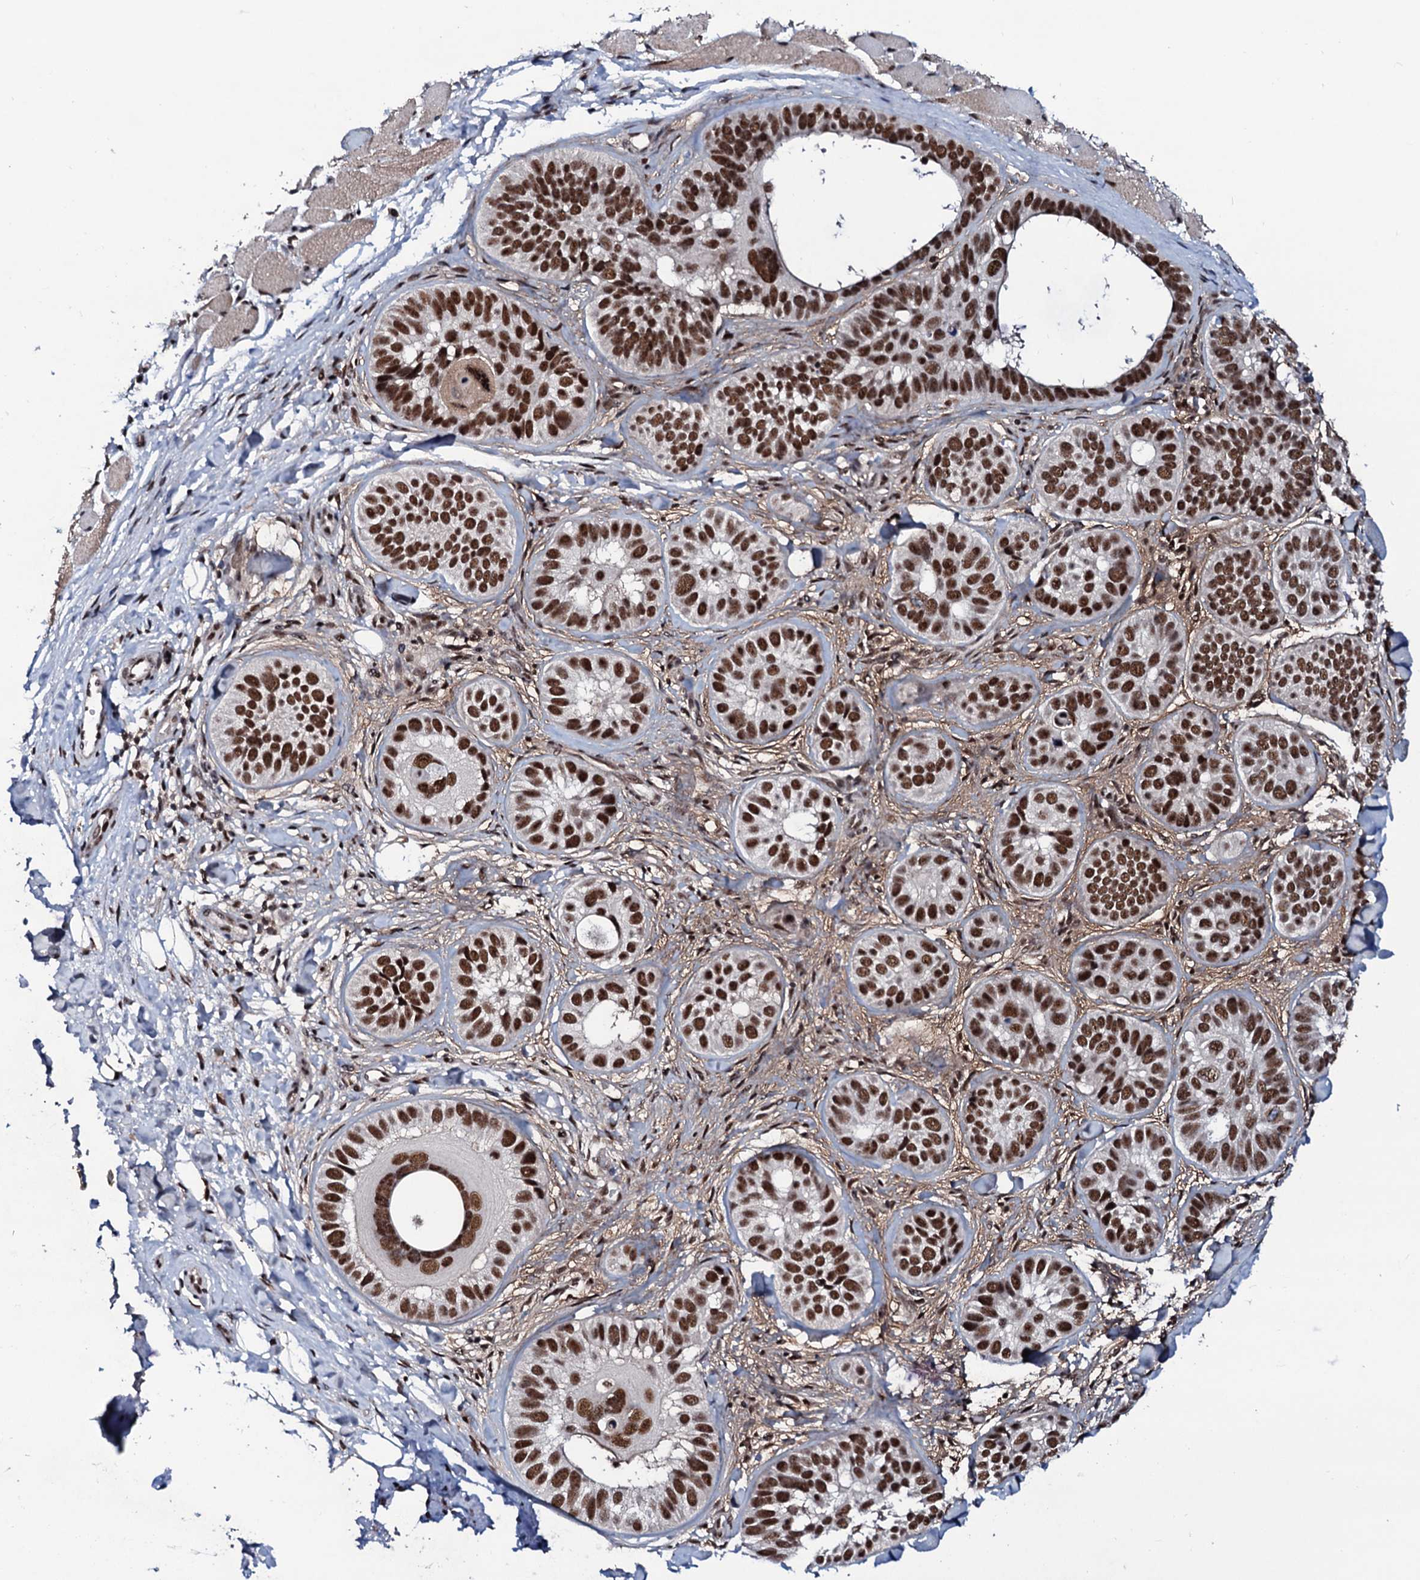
{"staining": {"intensity": "strong", "quantity": ">75%", "location": "nuclear"}, "tissue": "skin cancer", "cell_type": "Tumor cells", "image_type": "cancer", "snomed": [{"axis": "morphology", "description": "Basal cell carcinoma"}, {"axis": "topography", "description": "Skin"}], "caption": "Immunohistochemical staining of human skin cancer displays high levels of strong nuclear protein positivity in about >75% of tumor cells.", "gene": "PRPF18", "patient": {"sex": "male", "age": 62}}